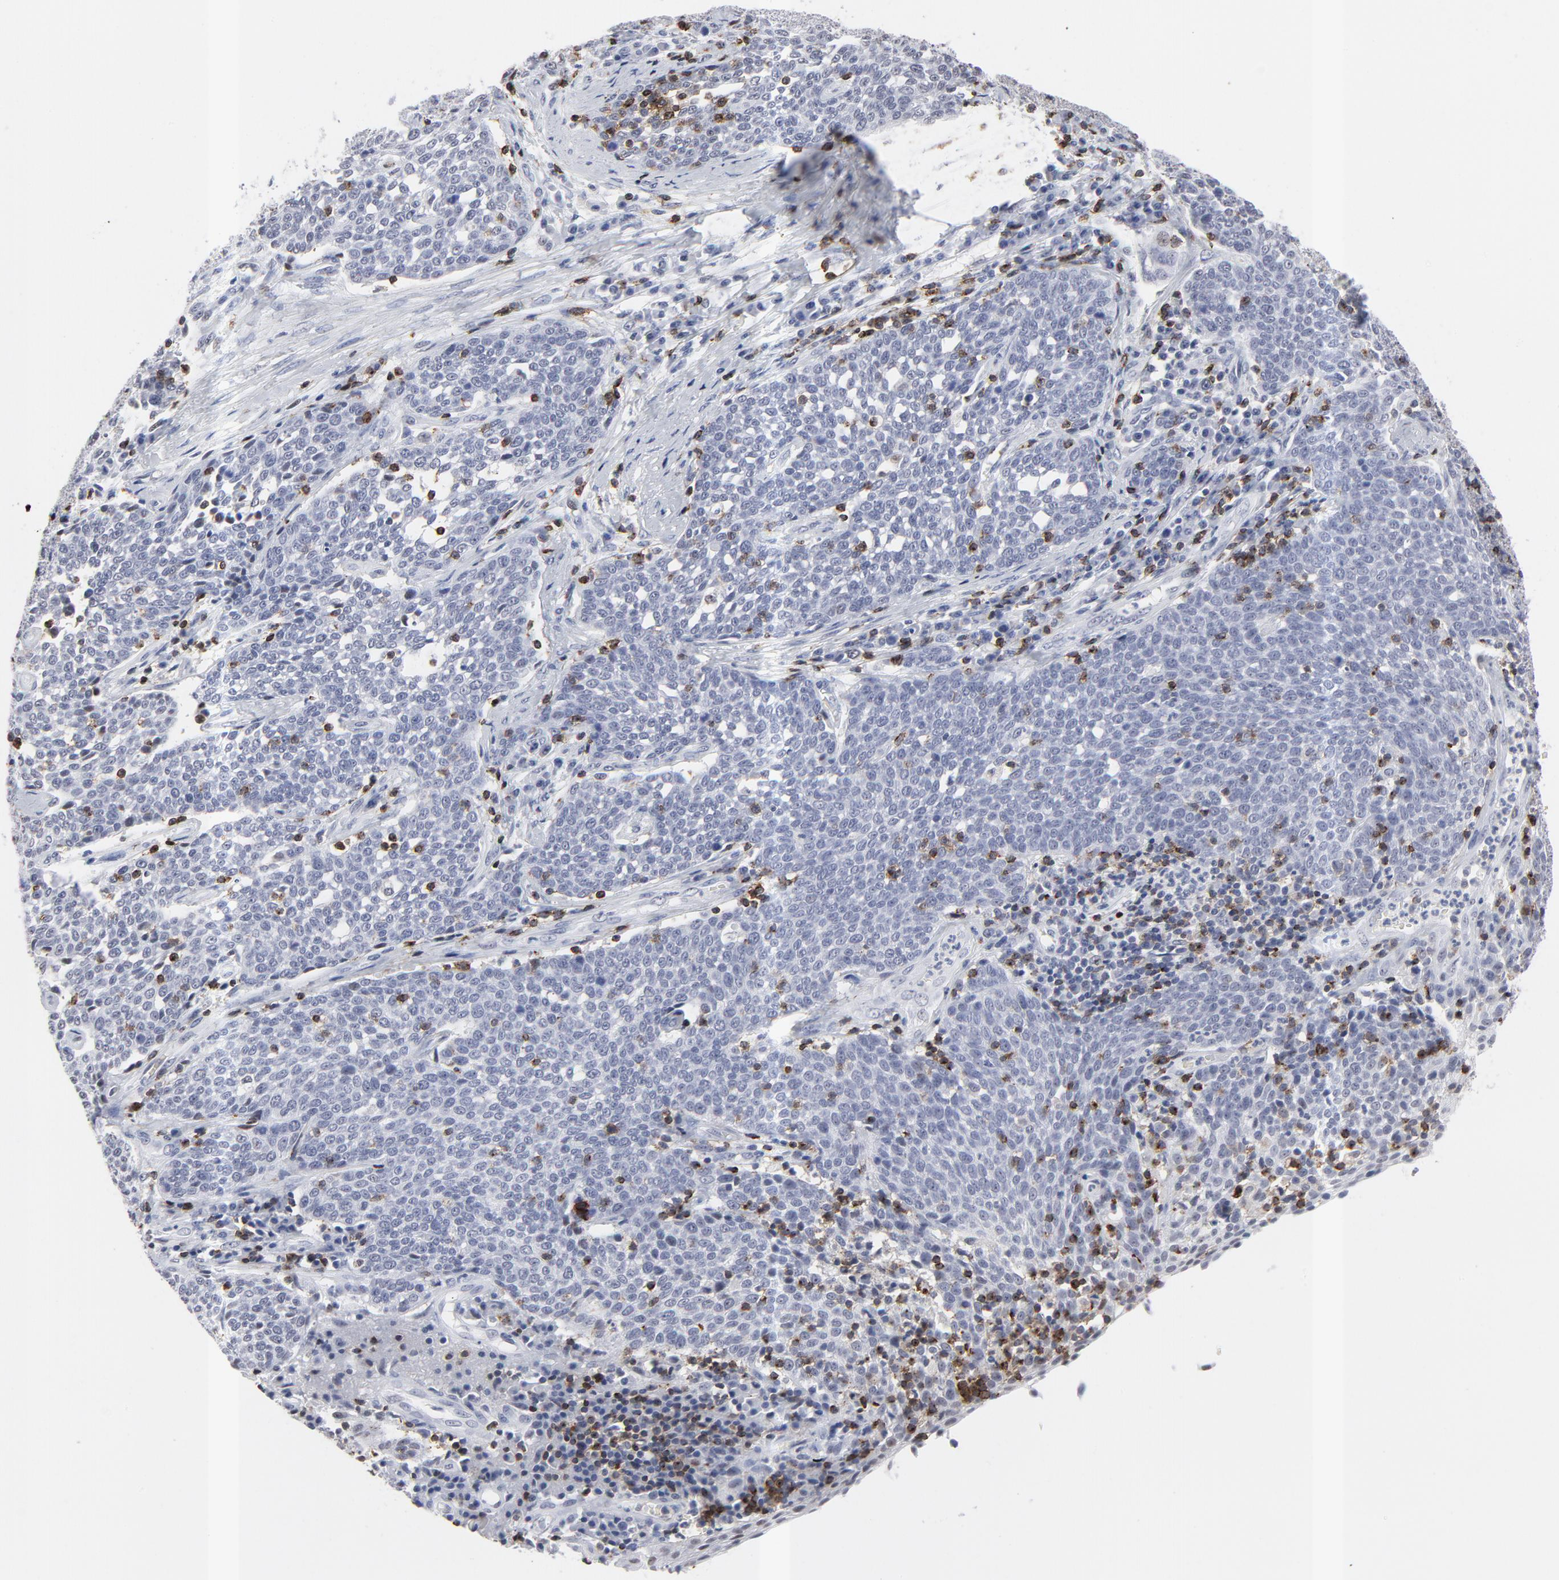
{"staining": {"intensity": "negative", "quantity": "none", "location": "none"}, "tissue": "cervical cancer", "cell_type": "Tumor cells", "image_type": "cancer", "snomed": [{"axis": "morphology", "description": "Squamous cell carcinoma, NOS"}, {"axis": "topography", "description": "Cervix"}], "caption": "There is no significant staining in tumor cells of cervical cancer.", "gene": "CD2", "patient": {"sex": "female", "age": 34}}